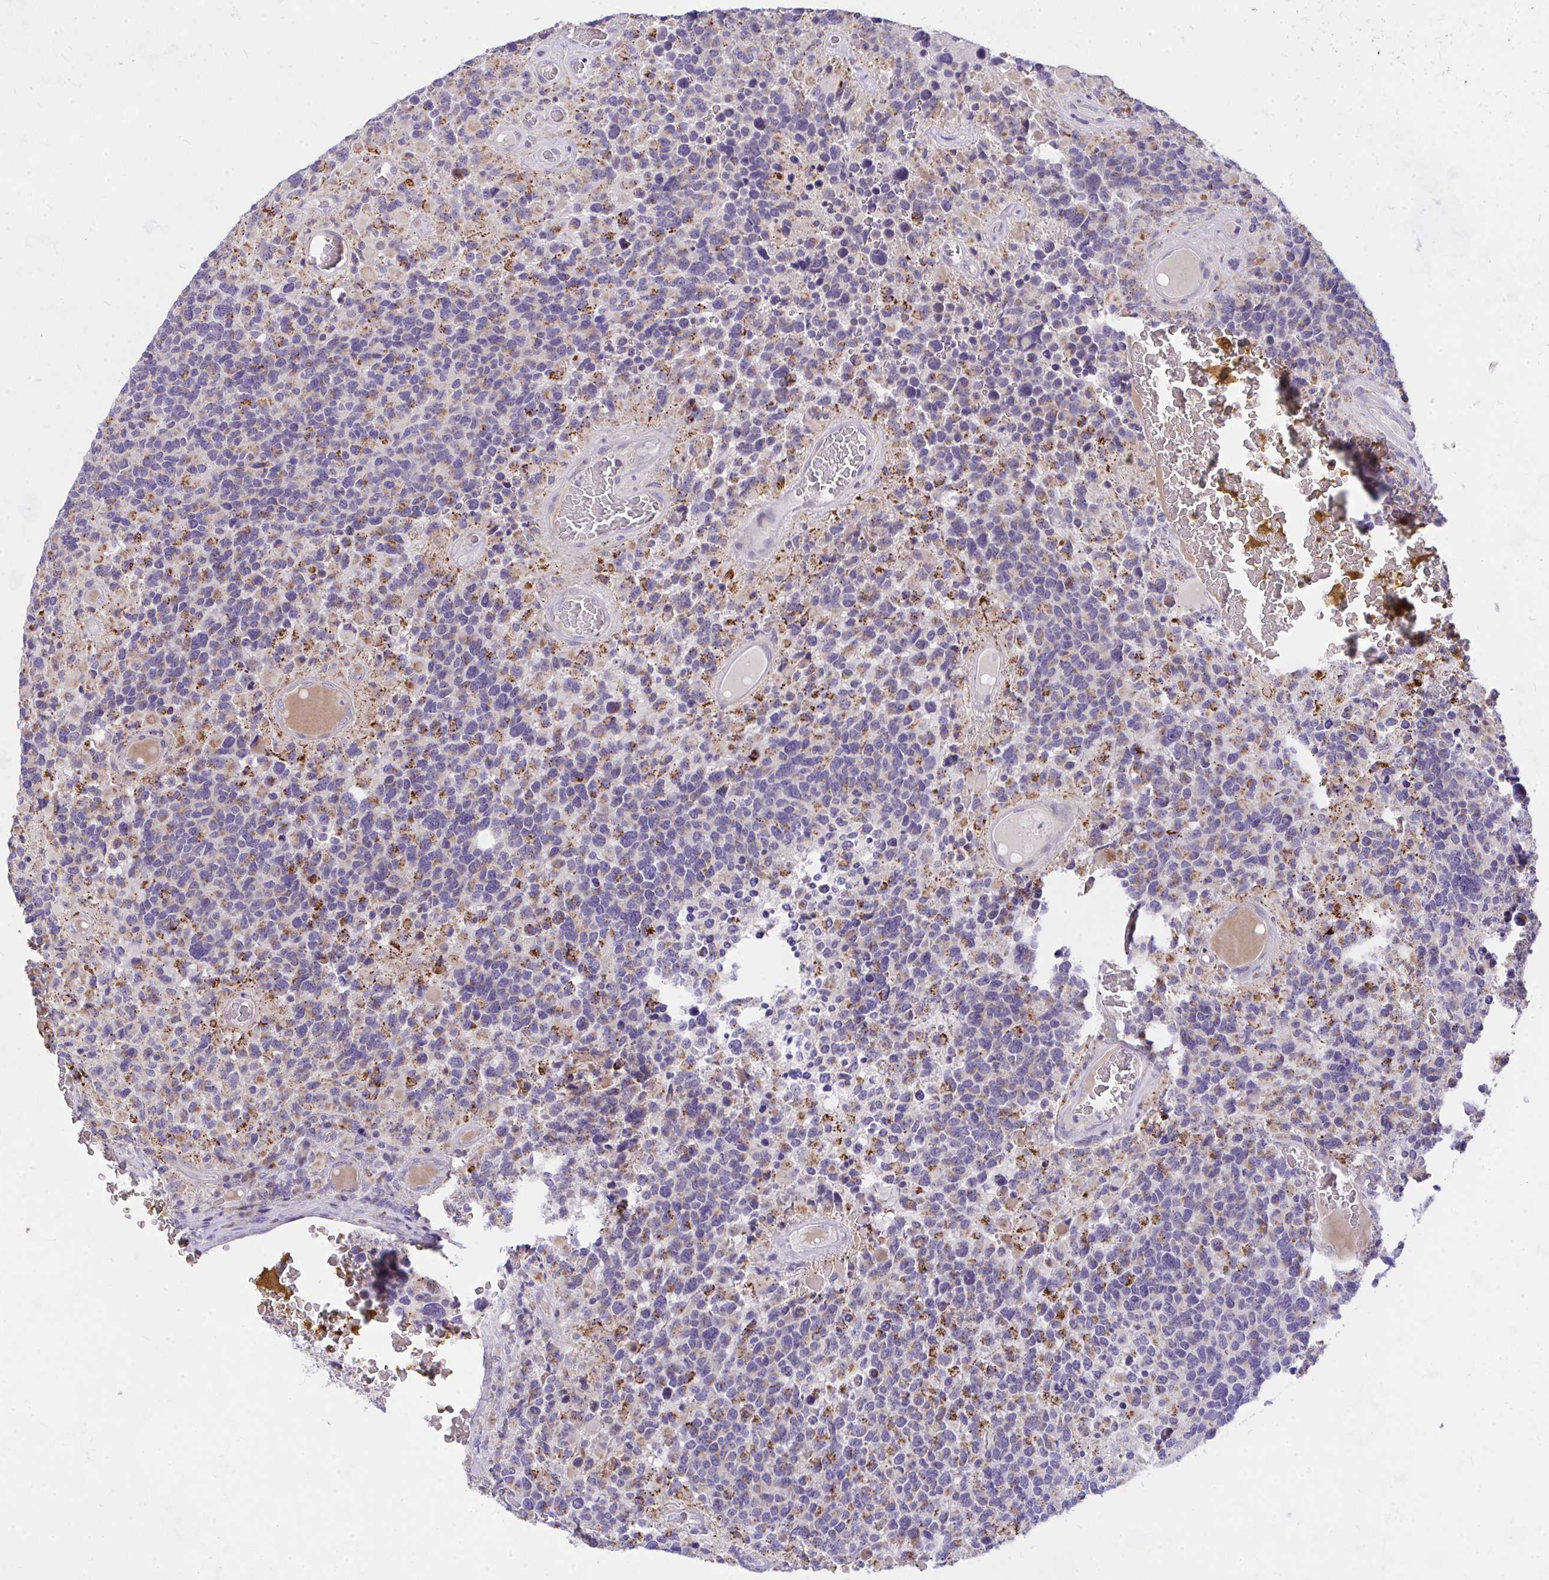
{"staining": {"intensity": "moderate", "quantity": "<25%", "location": "cytoplasmic/membranous"}, "tissue": "glioma", "cell_type": "Tumor cells", "image_type": "cancer", "snomed": [{"axis": "morphology", "description": "Glioma, malignant, High grade"}, {"axis": "topography", "description": "Brain"}], "caption": "The photomicrograph demonstrates a brown stain indicating the presence of a protein in the cytoplasmic/membranous of tumor cells in malignant high-grade glioma.", "gene": "CEP63", "patient": {"sex": "female", "age": 40}}